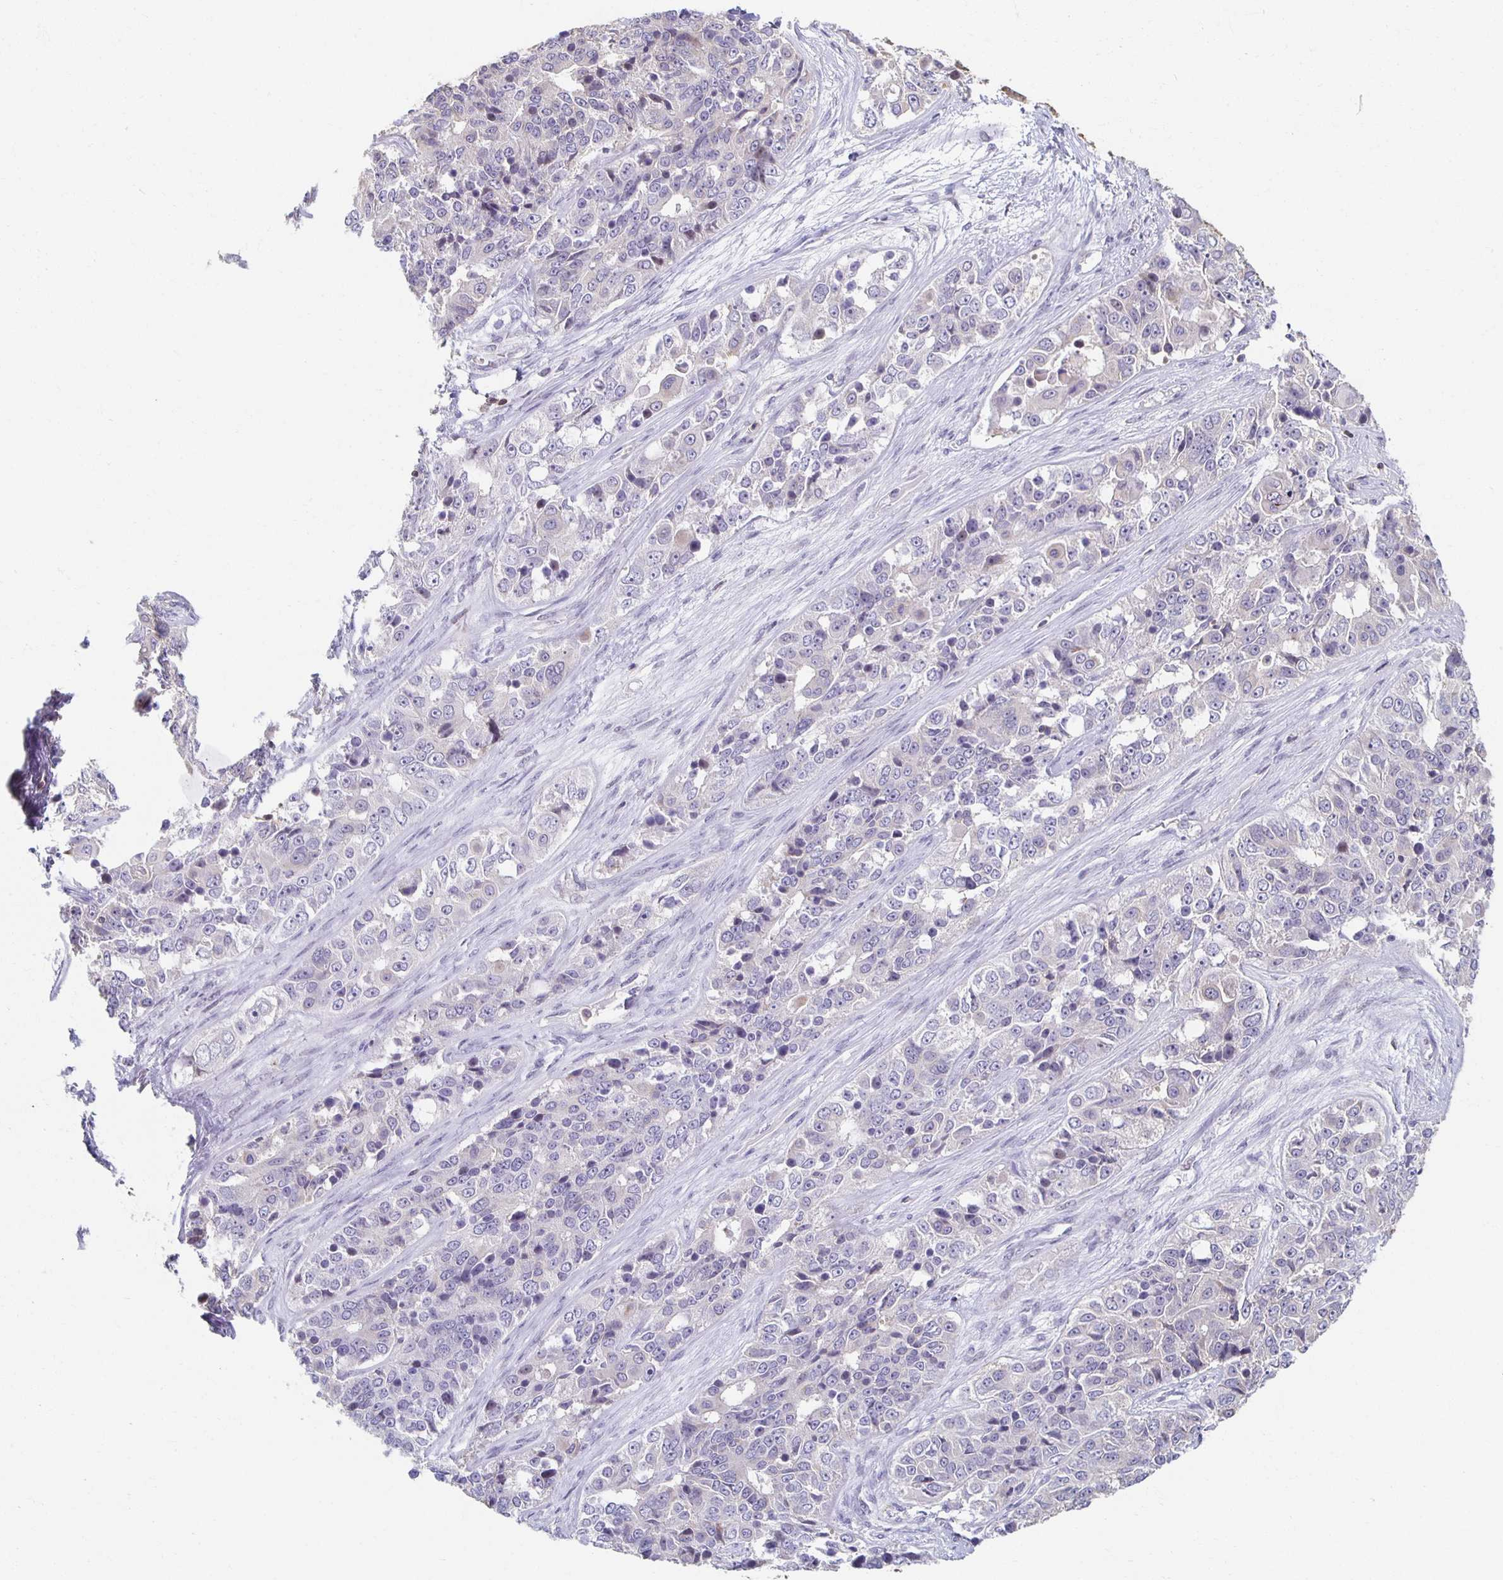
{"staining": {"intensity": "negative", "quantity": "none", "location": "none"}, "tissue": "ovarian cancer", "cell_type": "Tumor cells", "image_type": "cancer", "snomed": [{"axis": "morphology", "description": "Carcinoma, endometroid"}, {"axis": "topography", "description": "Ovary"}], "caption": "Ovarian endometroid carcinoma was stained to show a protein in brown. There is no significant positivity in tumor cells. (Brightfield microscopy of DAB IHC at high magnification).", "gene": "ZNF692", "patient": {"sex": "female", "age": 51}}